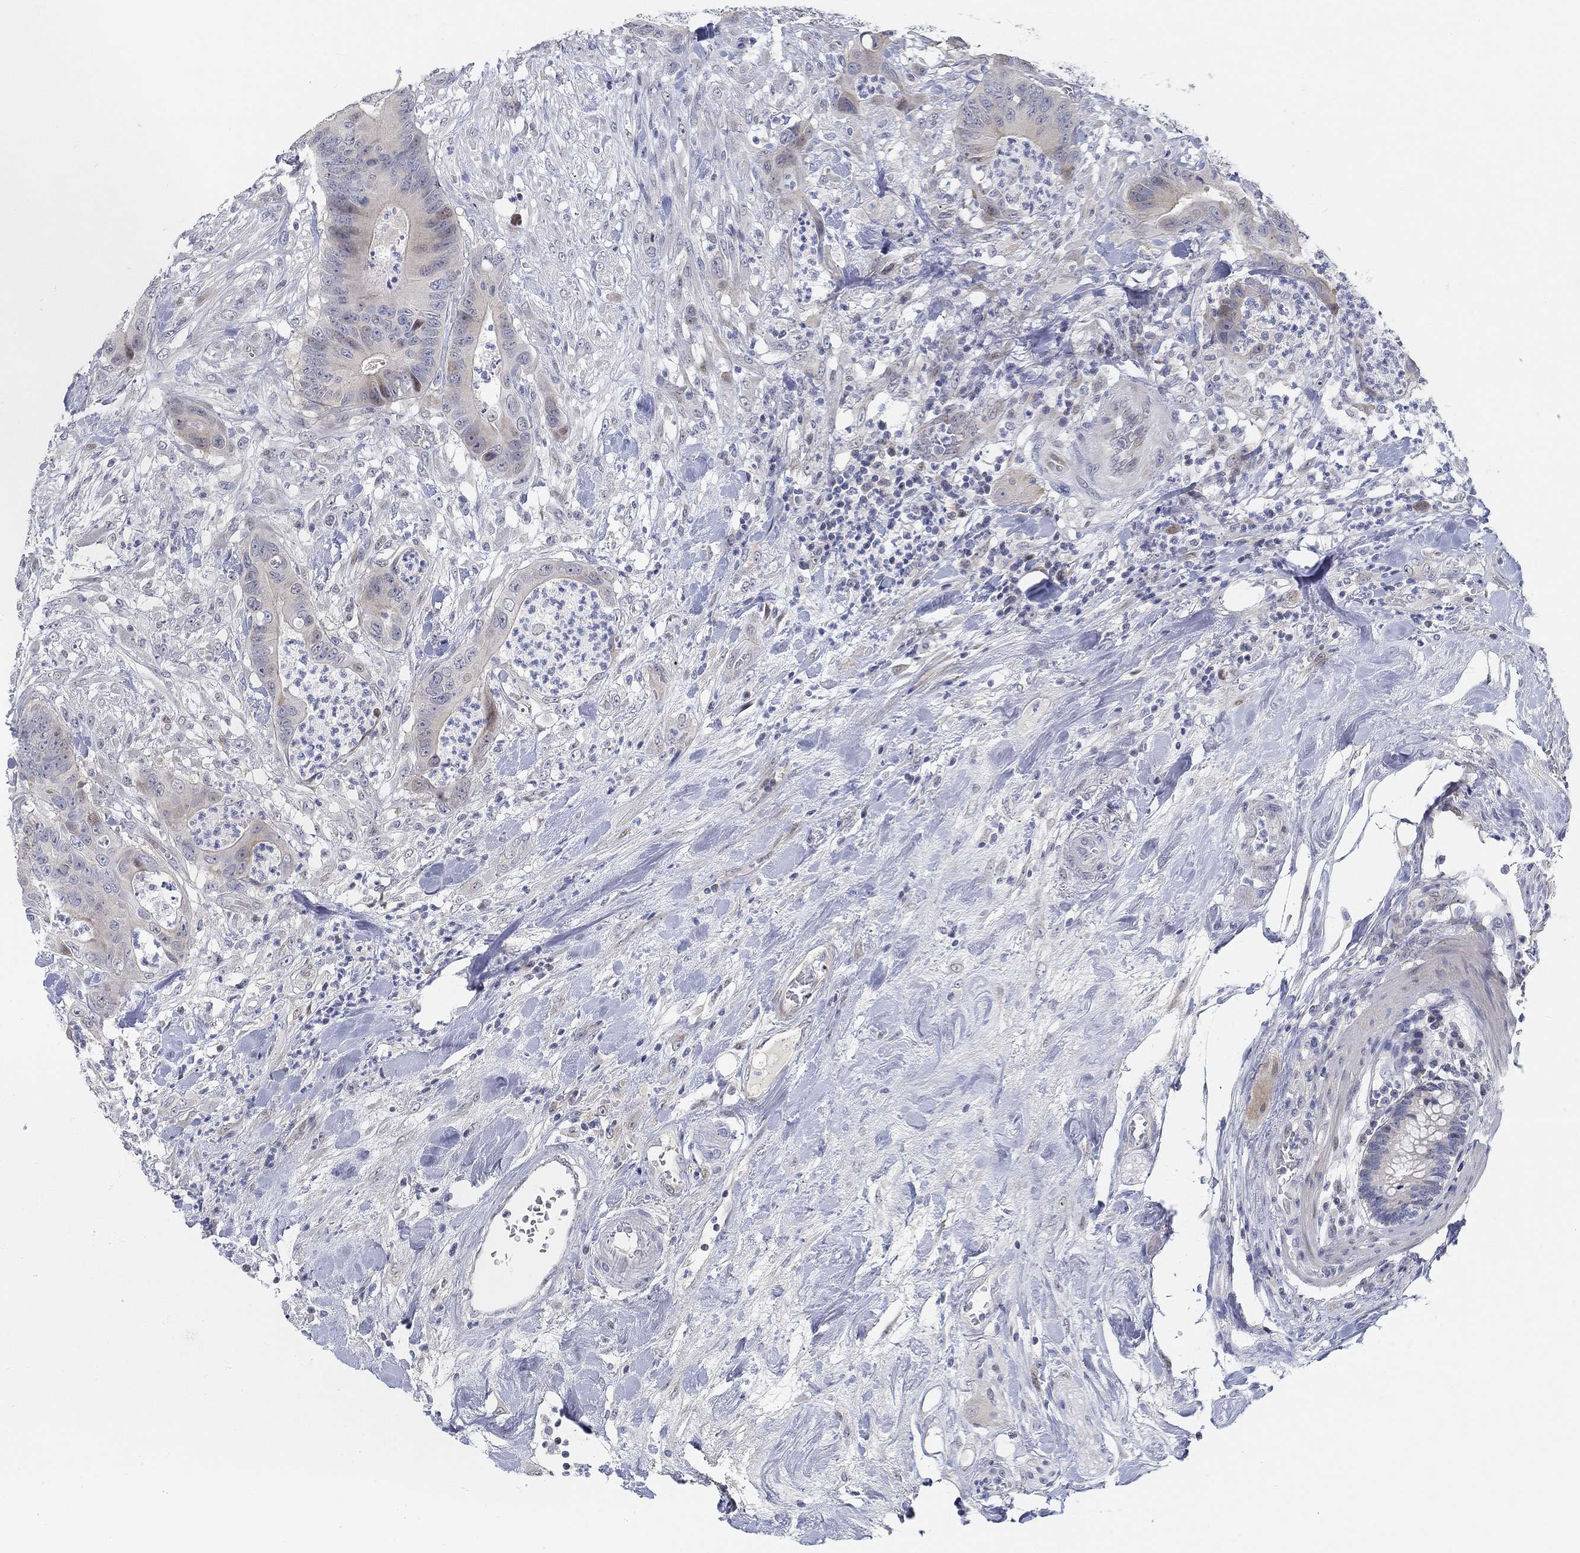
{"staining": {"intensity": "negative", "quantity": "none", "location": "none"}, "tissue": "colorectal cancer", "cell_type": "Tumor cells", "image_type": "cancer", "snomed": [{"axis": "morphology", "description": "Adenocarcinoma, NOS"}, {"axis": "topography", "description": "Colon"}], "caption": "A histopathology image of human colorectal adenocarcinoma is negative for staining in tumor cells. The staining is performed using DAB brown chromogen with nuclei counter-stained in using hematoxylin.", "gene": "SNTG2", "patient": {"sex": "male", "age": 84}}